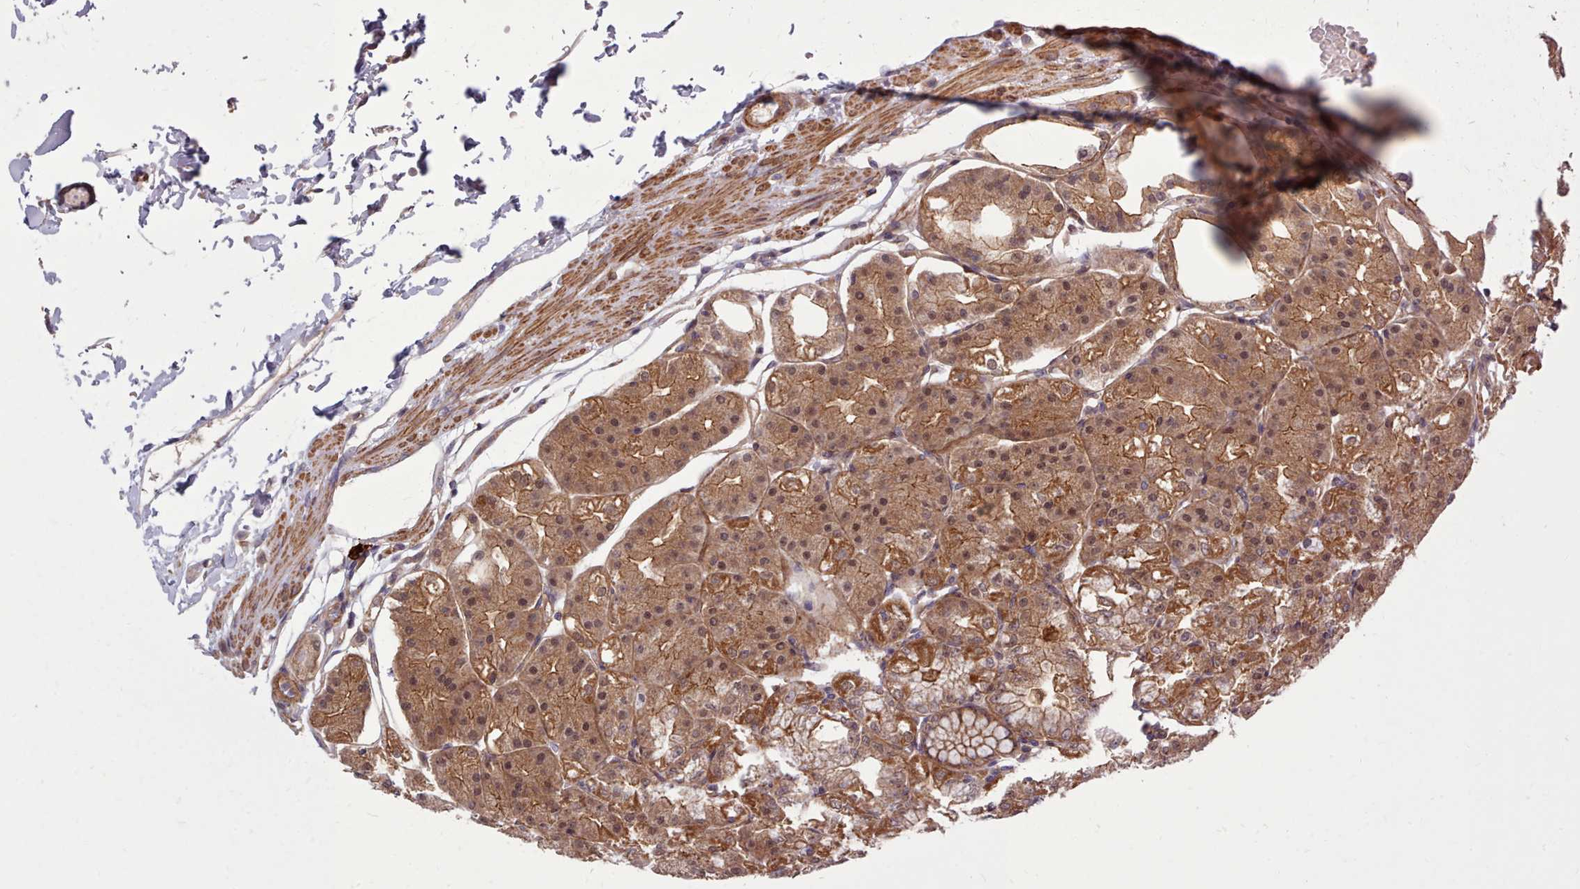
{"staining": {"intensity": "moderate", "quantity": ">75%", "location": "cytoplasmic/membranous,nuclear"}, "tissue": "stomach", "cell_type": "Glandular cells", "image_type": "normal", "snomed": [{"axis": "morphology", "description": "Normal tissue, NOS"}, {"axis": "topography", "description": "Stomach, lower"}], "caption": "Benign stomach reveals moderate cytoplasmic/membranous,nuclear staining in approximately >75% of glandular cells, visualized by immunohistochemistry.", "gene": "STUB1", "patient": {"sex": "male", "age": 71}}